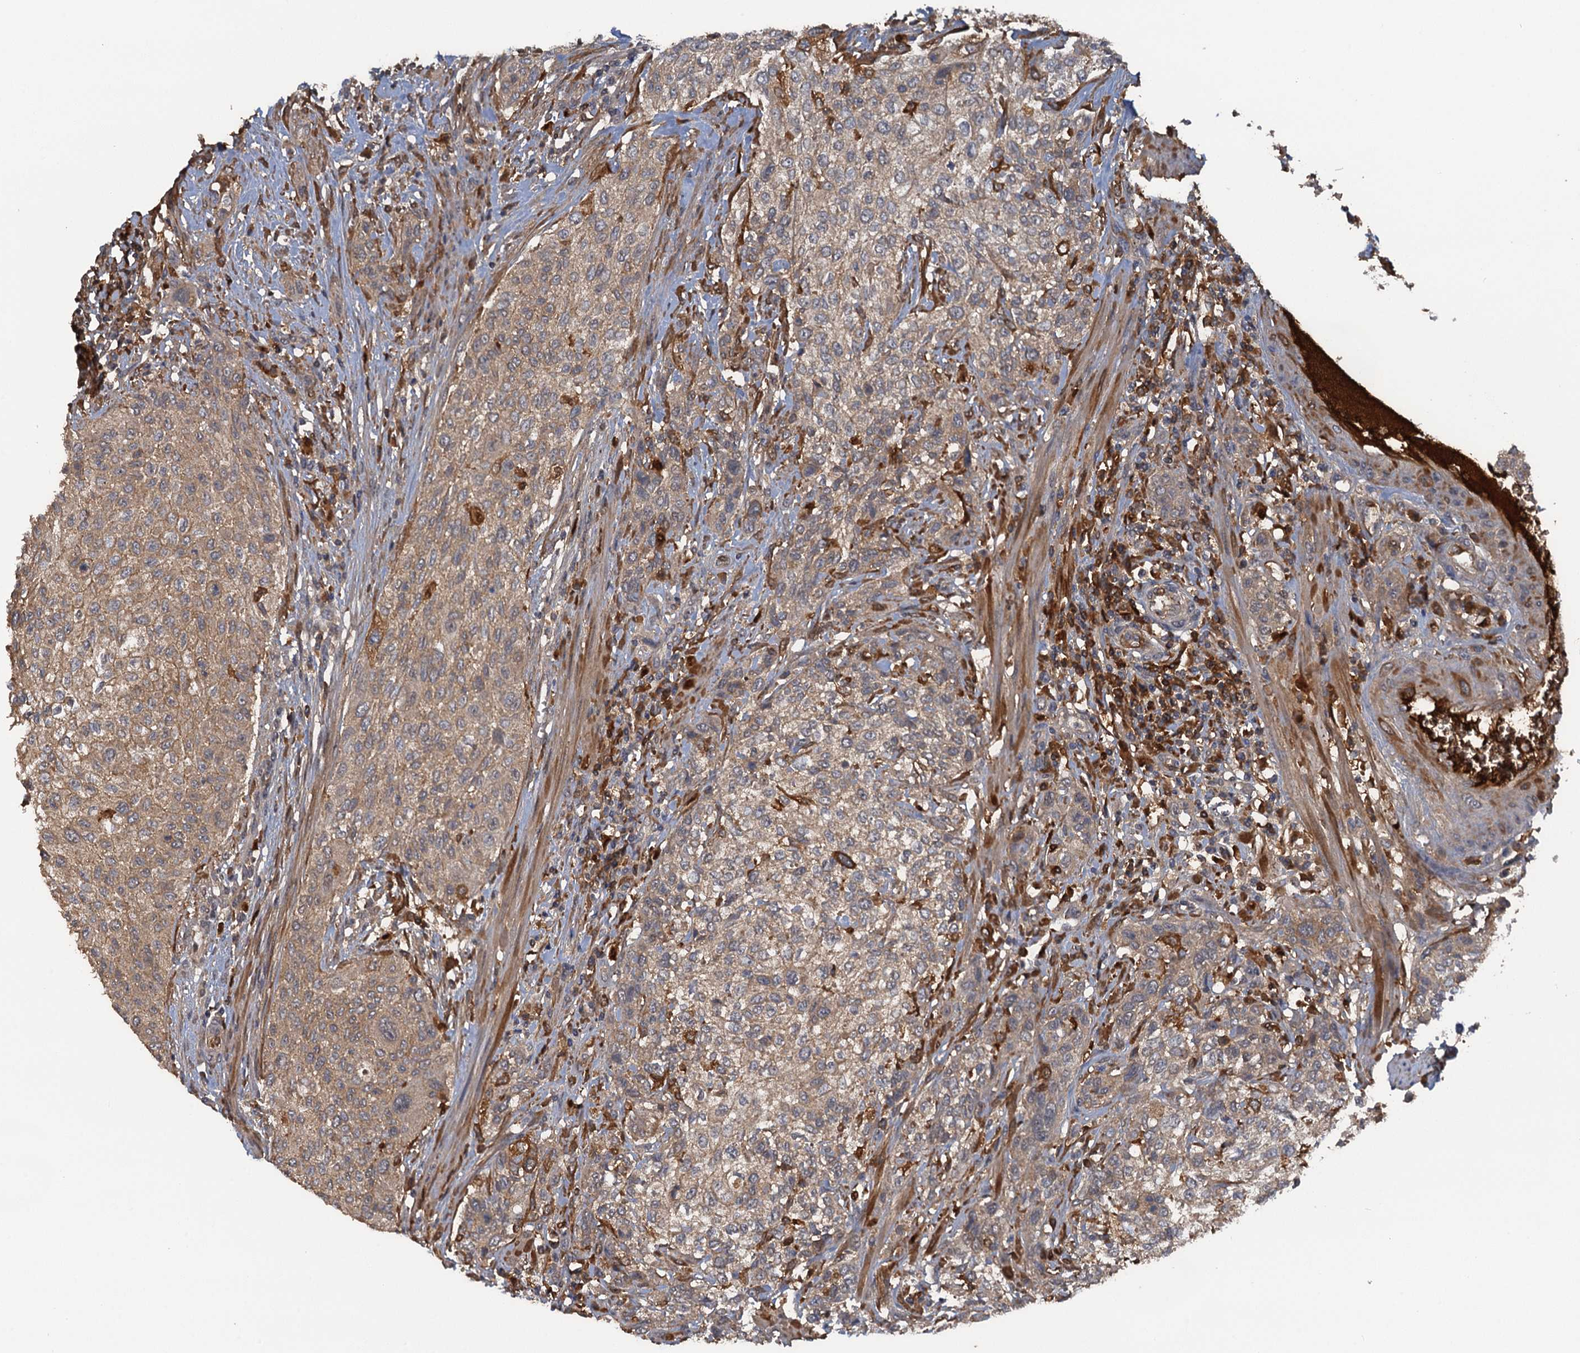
{"staining": {"intensity": "moderate", "quantity": ">75%", "location": "cytoplasmic/membranous"}, "tissue": "urothelial cancer", "cell_type": "Tumor cells", "image_type": "cancer", "snomed": [{"axis": "morphology", "description": "Normal tissue, NOS"}, {"axis": "morphology", "description": "Urothelial carcinoma, NOS"}, {"axis": "topography", "description": "Urinary bladder"}, {"axis": "topography", "description": "Peripheral nerve tissue"}], "caption": "Immunohistochemistry (IHC) (DAB (3,3'-diaminobenzidine)) staining of human transitional cell carcinoma demonstrates moderate cytoplasmic/membranous protein staining in approximately >75% of tumor cells.", "gene": "HAPLN3", "patient": {"sex": "male", "age": 35}}